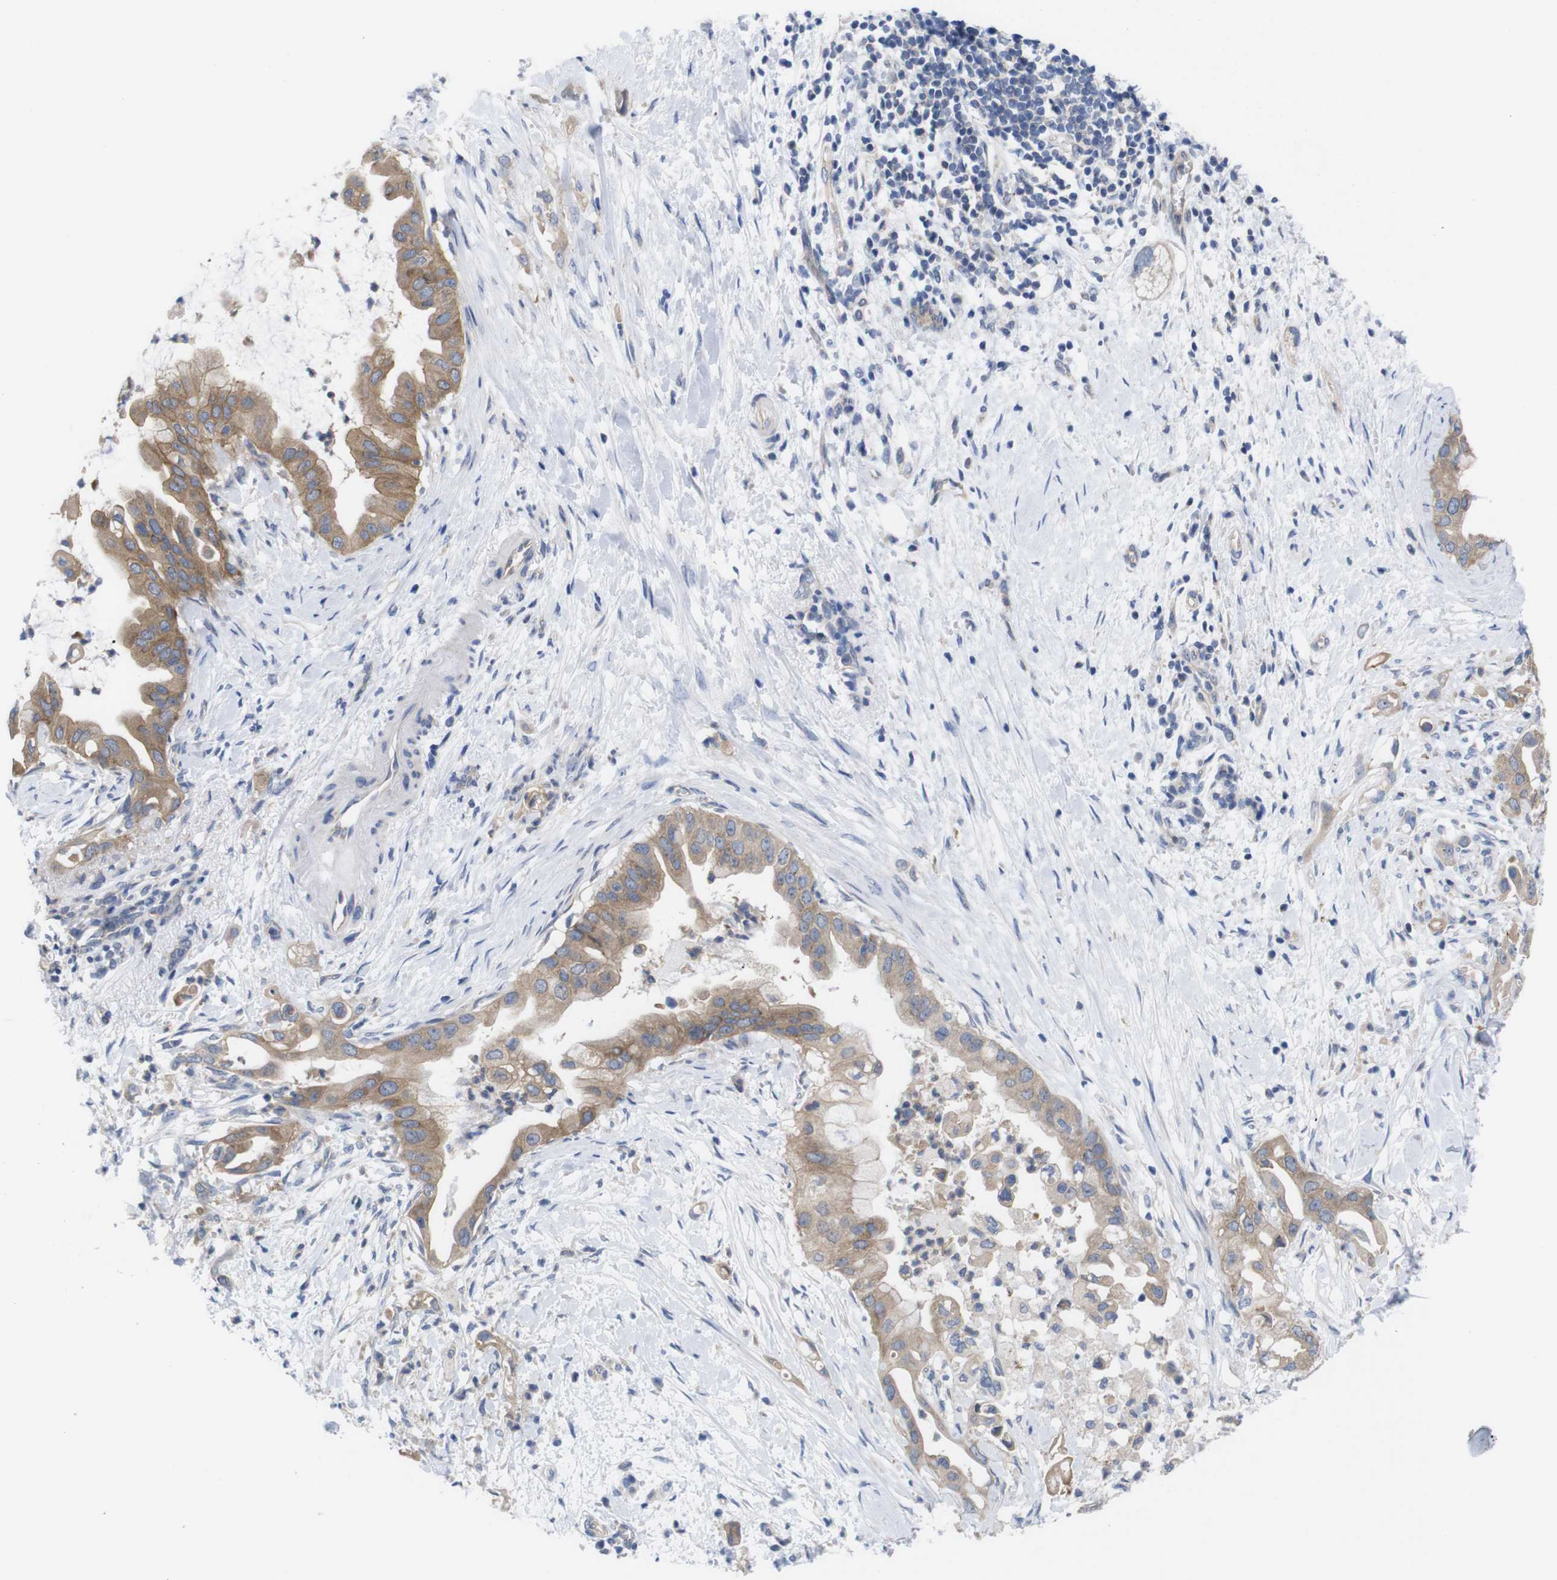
{"staining": {"intensity": "moderate", "quantity": ">75%", "location": "cytoplasmic/membranous"}, "tissue": "pancreatic cancer", "cell_type": "Tumor cells", "image_type": "cancer", "snomed": [{"axis": "morphology", "description": "Adenocarcinoma, NOS"}, {"axis": "topography", "description": "Pancreas"}], "caption": "Immunohistochemistry (DAB) staining of pancreatic cancer (adenocarcinoma) shows moderate cytoplasmic/membranous protein expression in about >75% of tumor cells.", "gene": "USH1C", "patient": {"sex": "male", "age": 55}}